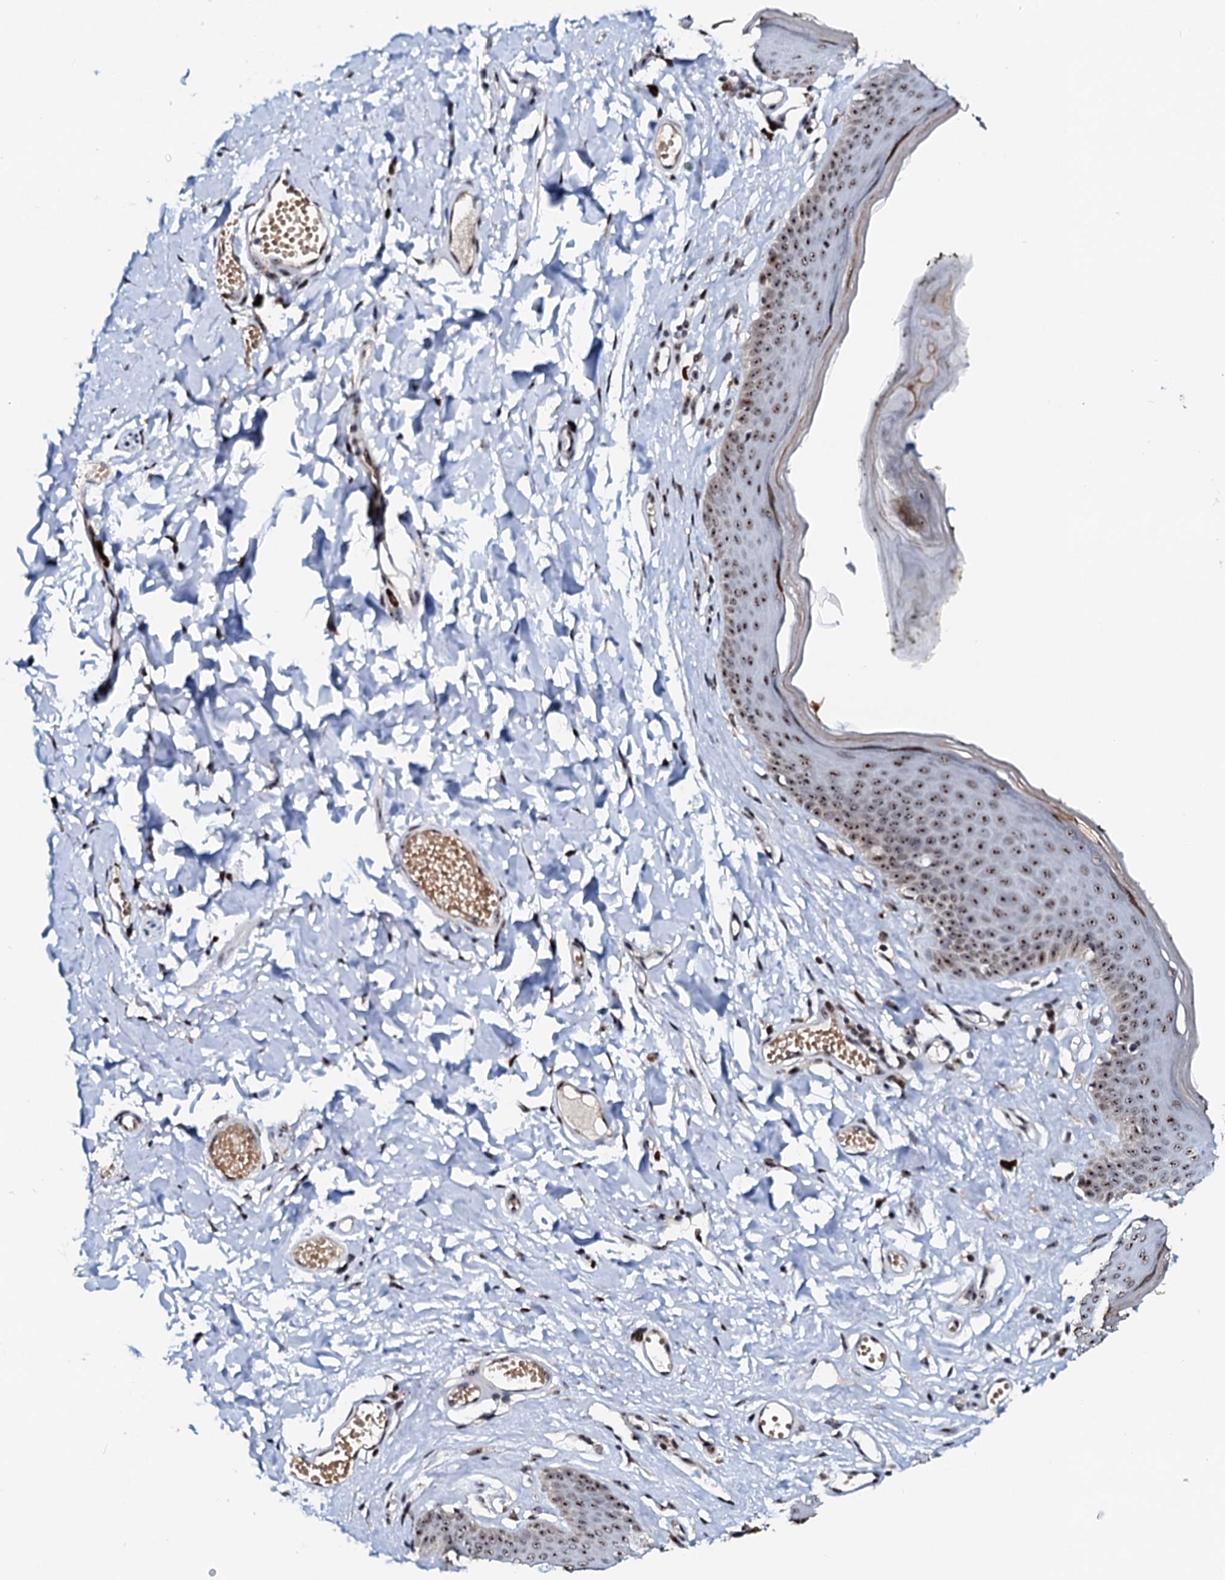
{"staining": {"intensity": "moderate", "quantity": ">75%", "location": "nuclear"}, "tissue": "skin", "cell_type": "Epidermal cells", "image_type": "normal", "snomed": [{"axis": "morphology", "description": "Normal tissue, NOS"}, {"axis": "morphology", "description": "Inflammation, NOS"}, {"axis": "topography", "description": "Vulva"}], "caption": "Immunohistochemistry (IHC) micrograph of normal skin: skin stained using immunohistochemistry (IHC) exhibits medium levels of moderate protein expression localized specifically in the nuclear of epidermal cells, appearing as a nuclear brown color.", "gene": "NEUROG3", "patient": {"sex": "female", "age": 84}}